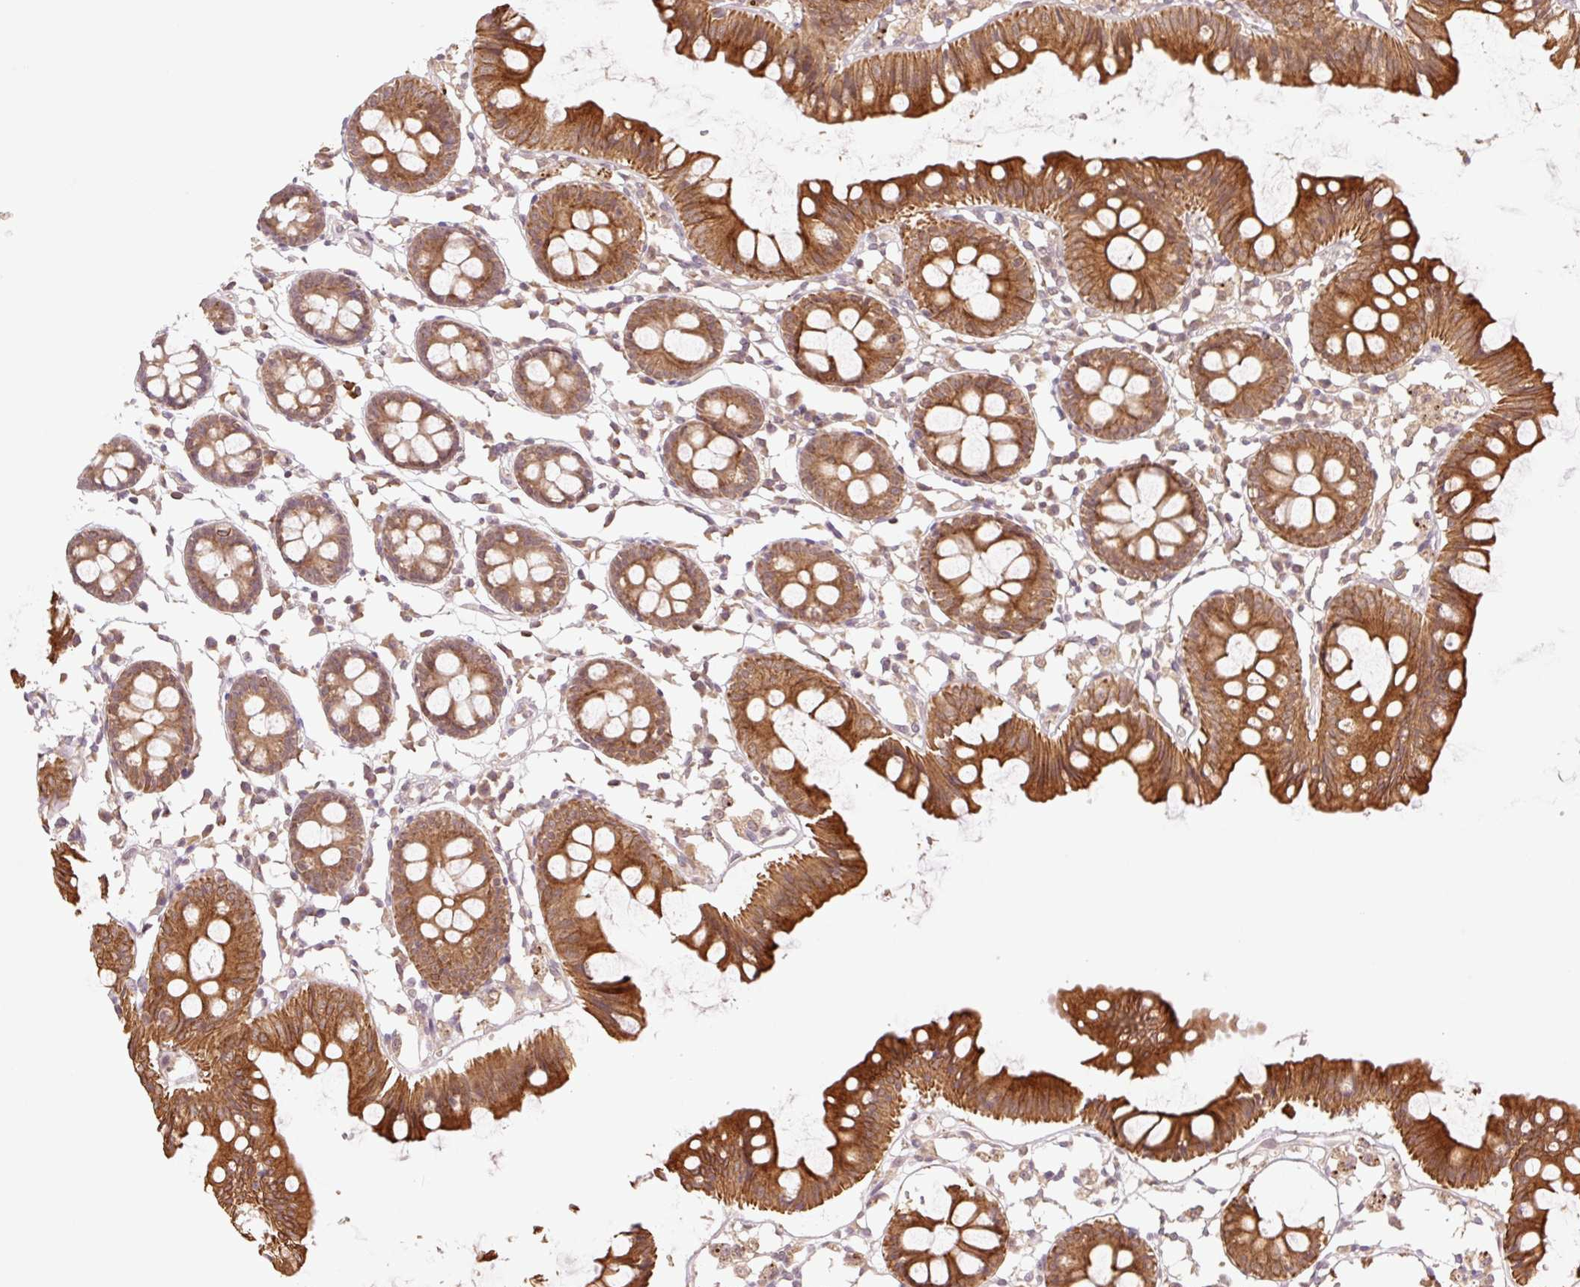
{"staining": {"intensity": "weak", "quantity": ">75%", "location": "cytoplasmic/membranous"}, "tissue": "colon", "cell_type": "Endothelial cells", "image_type": "normal", "snomed": [{"axis": "morphology", "description": "Normal tissue, NOS"}, {"axis": "topography", "description": "Colon"}], "caption": "IHC of benign colon reveals low levels of weak cytoplasmic/membranous staining in approximately >75% of endothelial cells.", "gene": "YJU2B", "patient": {"sex": "female", "age": 84}}